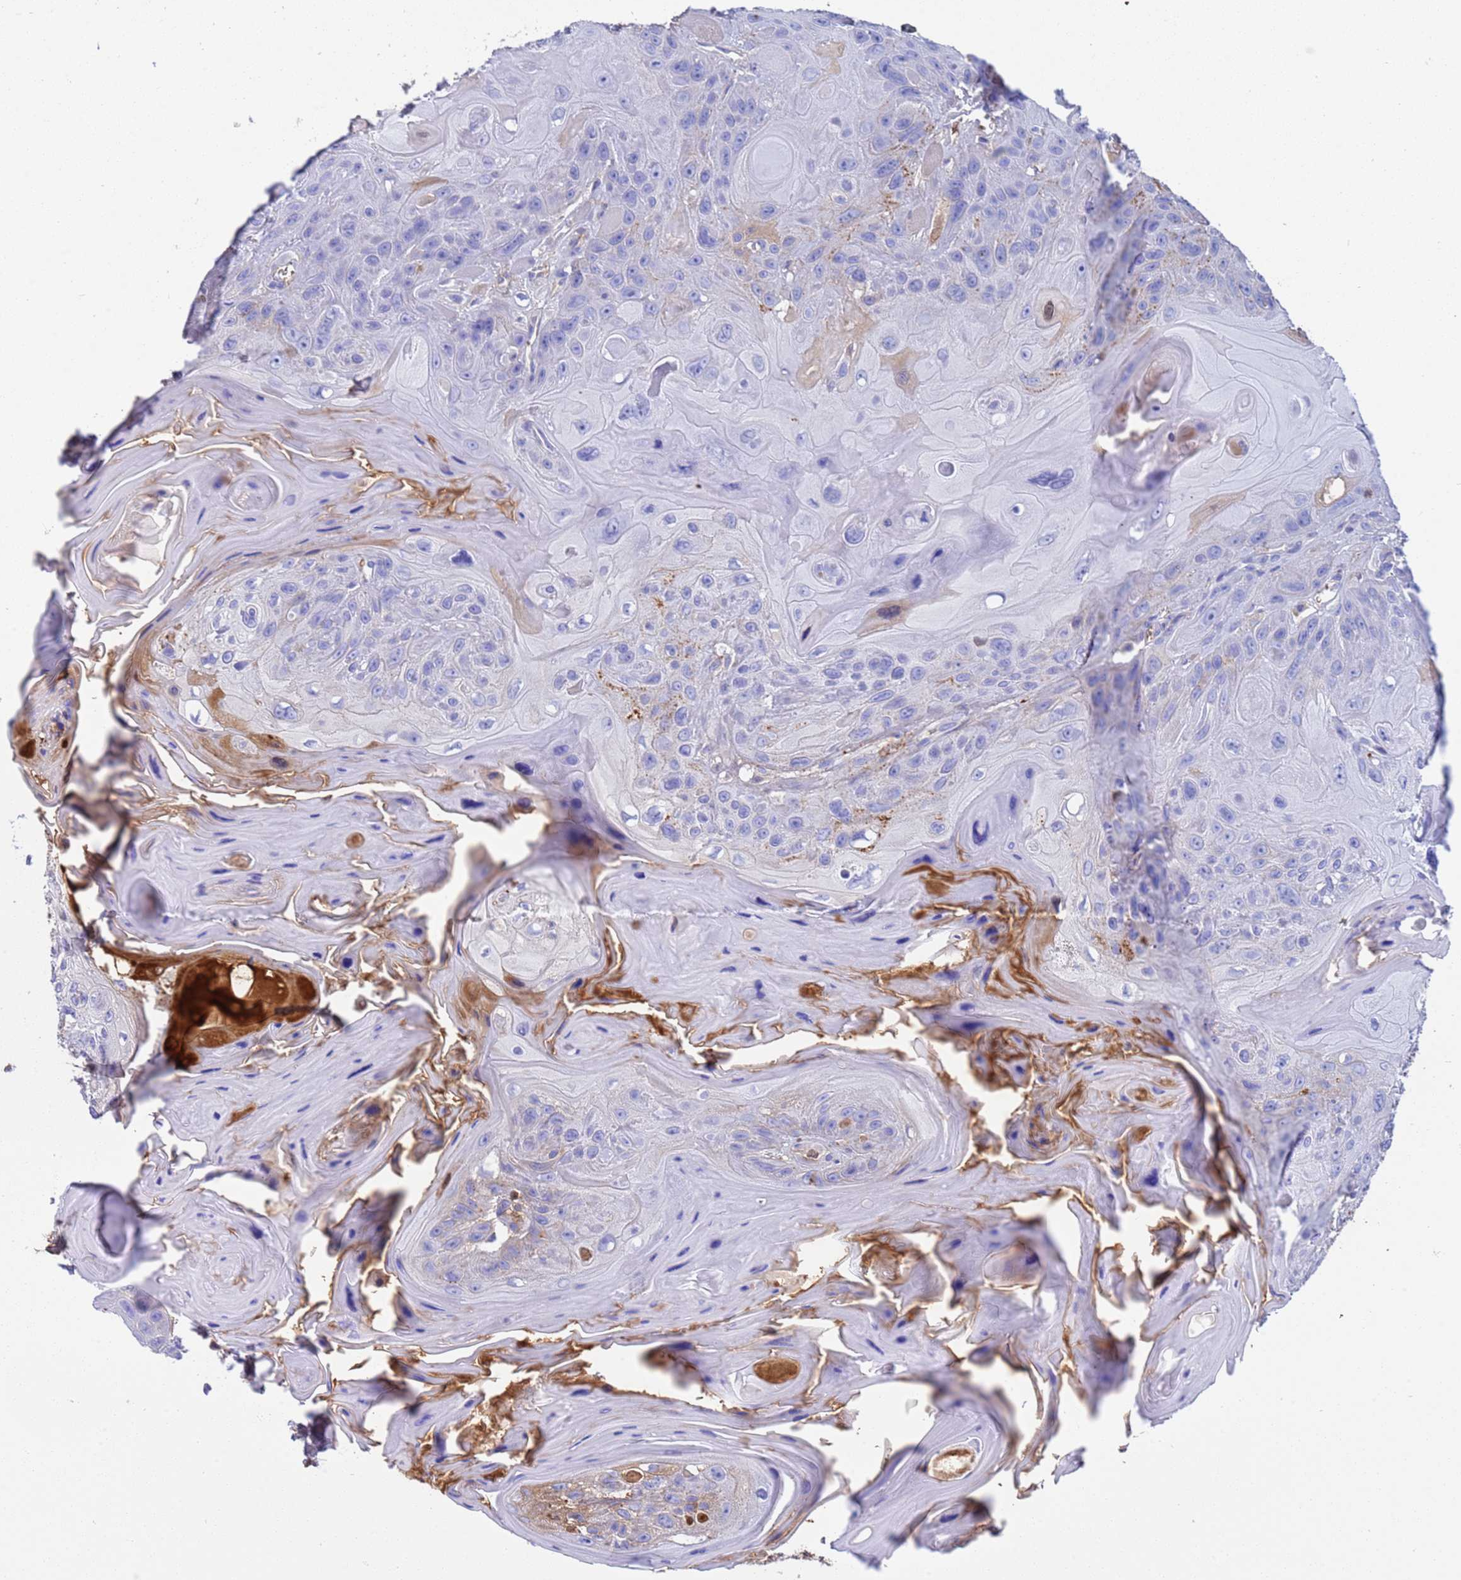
{"staining": {"intensity": "negative", "quantity": "none", "location": "none"}, "tissue": "head and neck cancer", "cell_type": "Tumor cells", "image_type": "cancer", "snomed": [{"axis": "morphology", "description": "Squamous cell carcinoma, NOS"}, {"axis": "topography", "description": "Head-Neck"}], "caption": "High magnification brightfield microscopy of head and neck cancer stained with DAB (3,3'-diaminobenzidine) (brown) and counterstained with hematoxylin (blue): tumor cells show no significant positivity. The staining is performed using DAB brown chromogen with nuclei counter-stained in using hematoxylin.", "gene": "H1-7", "patient": {"sex": "female", "age": 59}}